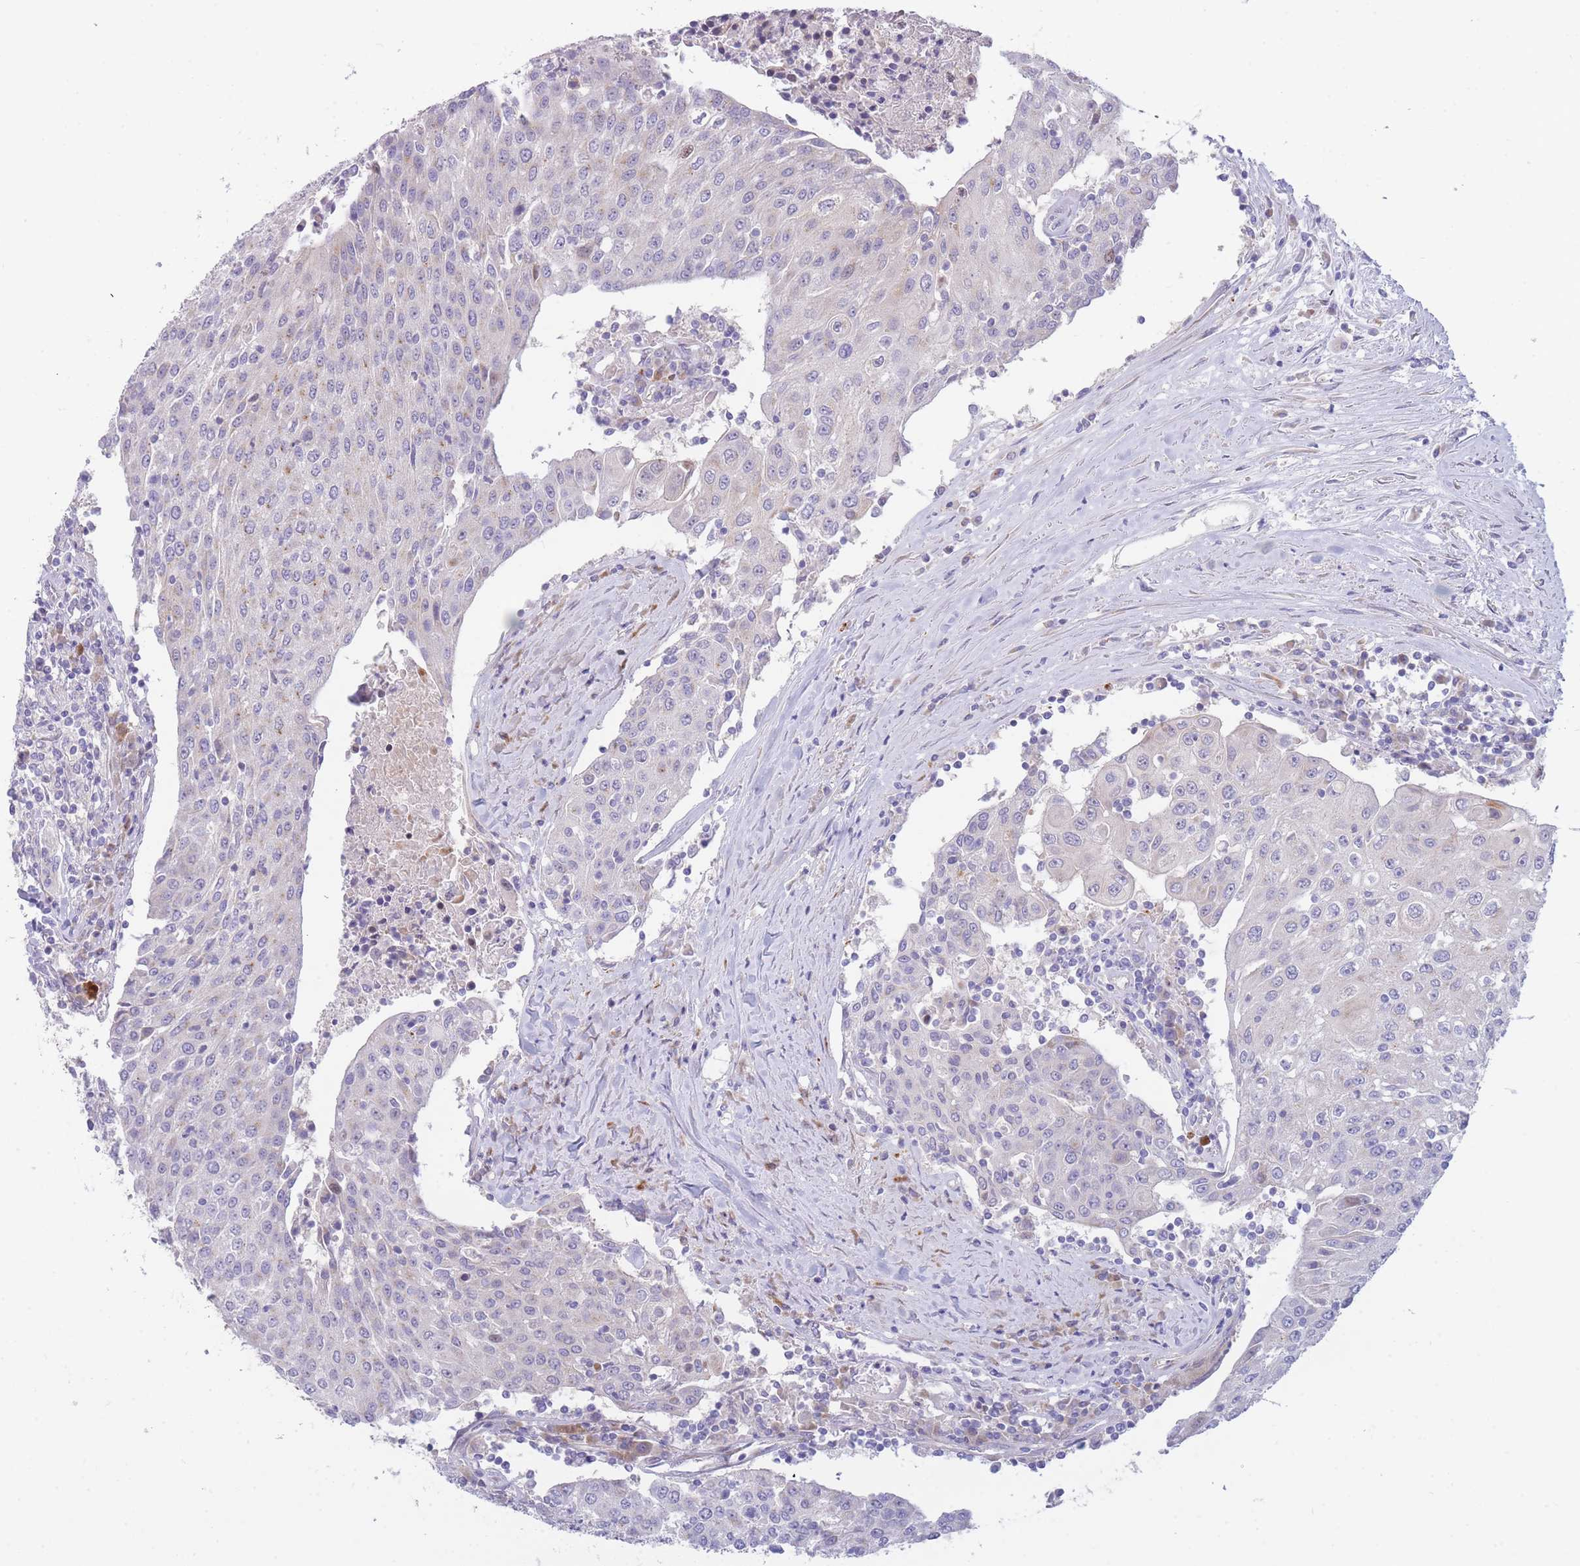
{"staining": {"intensity": "negative", "quantity": "none", "location": "none"}, "tissue": "urothelial cancer", "cell_type": "Tumor cells", "image_type": "cancer", "snomed": [{"axis": "morphology", "description": "Urothelial carcinoma, High grade"}, {"axis": "topography", "description": "Urinary bladder"}], "caption": "DAB (3,3'-diaminobenzidine) immunohistochemical staining of urothelial cancer demonstrates no significant staining in tumor cells.", "gene": "ATP5MC2", "patient": {"sex": "female", "age": 85}}